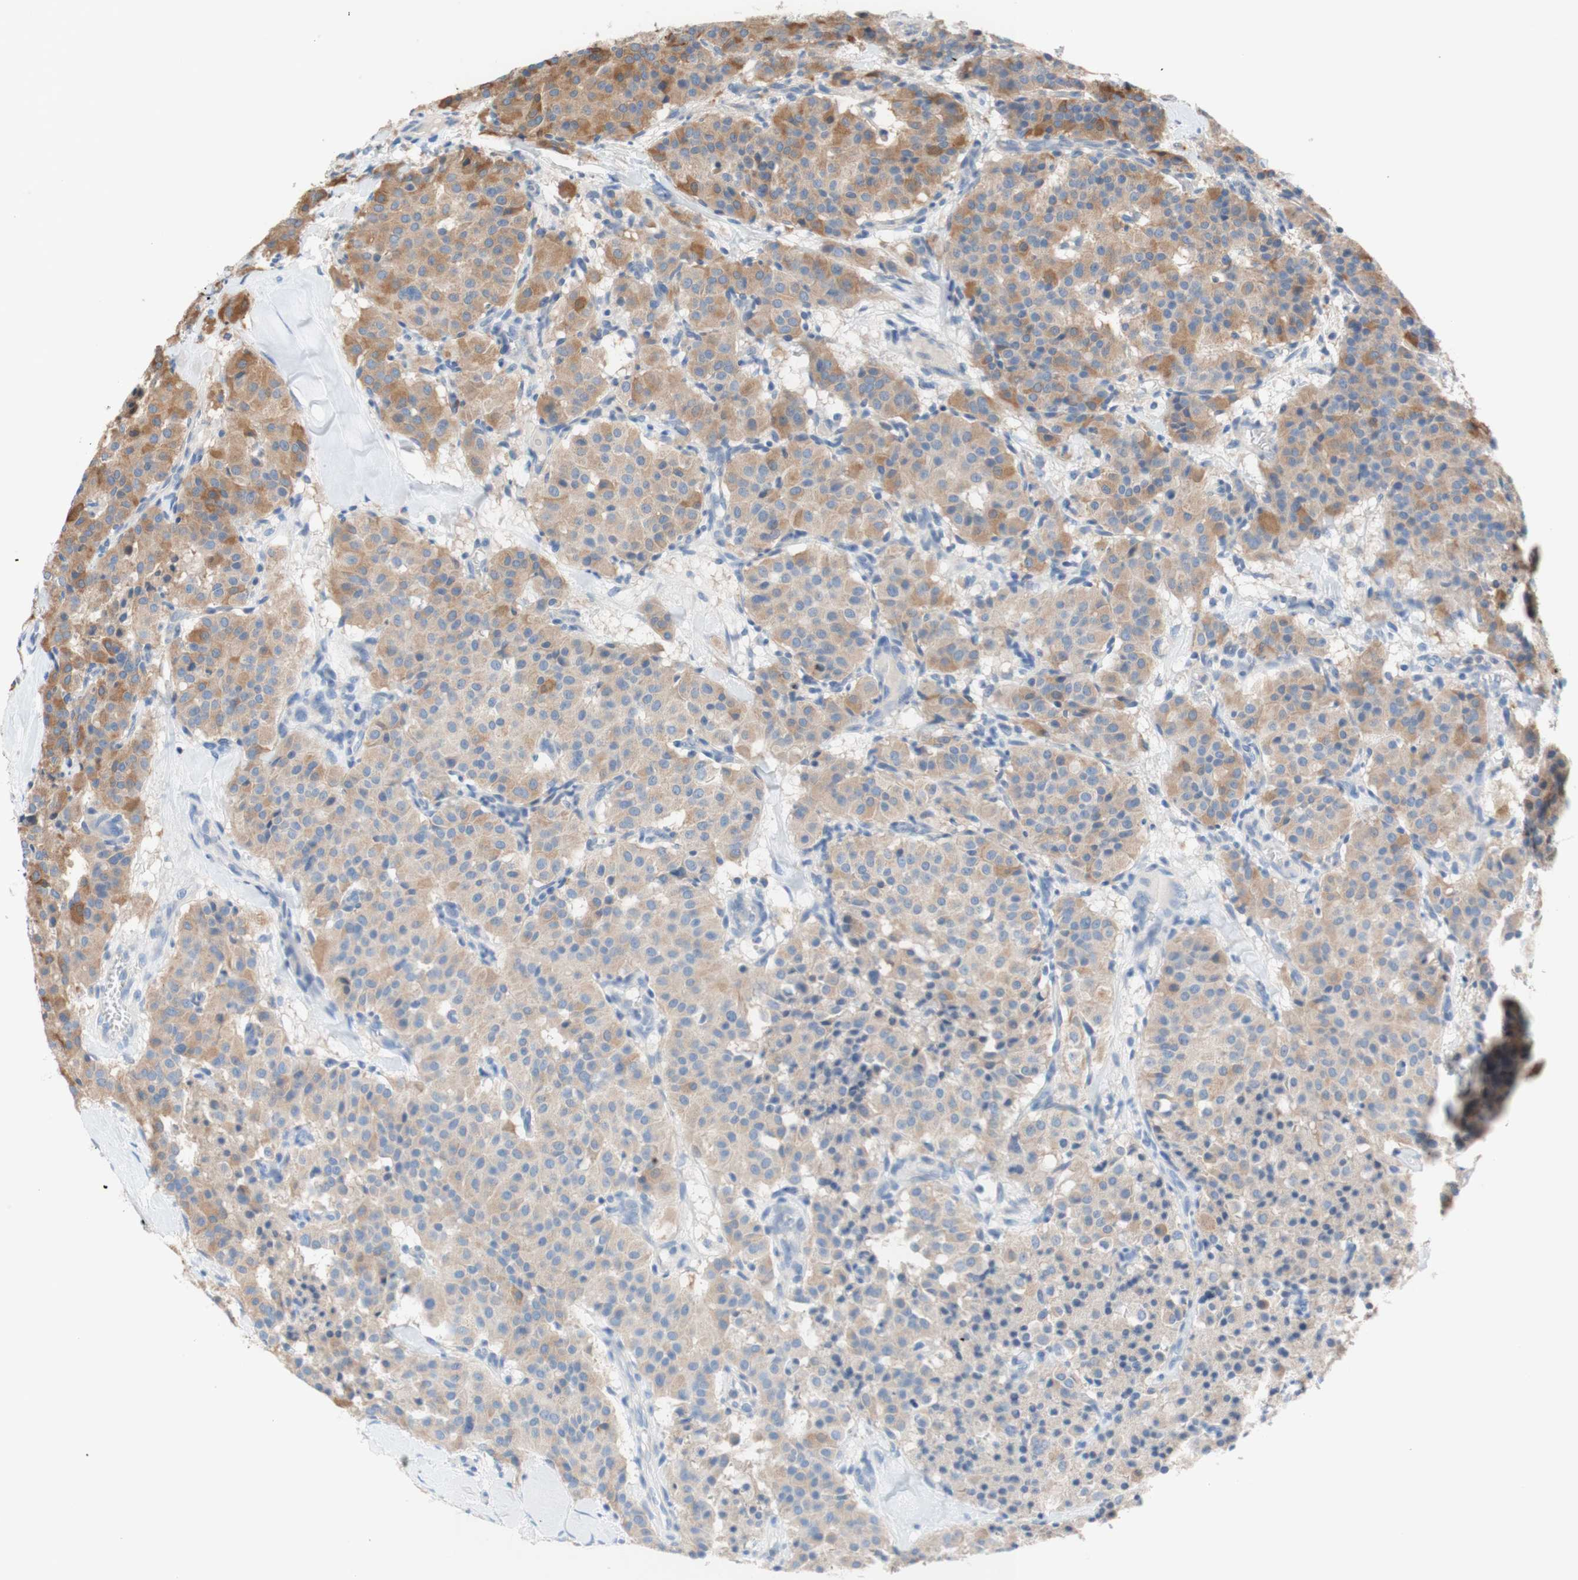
{"staining": {"intensity": "moderate", "quantity": "25%-75%", "location": "cytoplasmic/membranous"}, "tissue": "carcinoid", "cell_type": "Tumor cells", "image_type": "cancer", "snomed": [{"axis": "morphology", "description": "Carcinoid, malignant, NOS"}, {"axis": "topography", "description": "Lung"}], "caption": "Immunohistochemistry staining of carcinoid, which demonstrates medium levels of moderate cytoplasmic/membranous expression in approximately 25%-75% of tumor cells indicating moderate cytoplasmic/membranous protein staining. The staining was performed using DAB (brown) for protein detection and nuclei were counterstained in hematoxylin (blue).", "gene": "F3", "patient": {"sex": "male", "age": 30}}